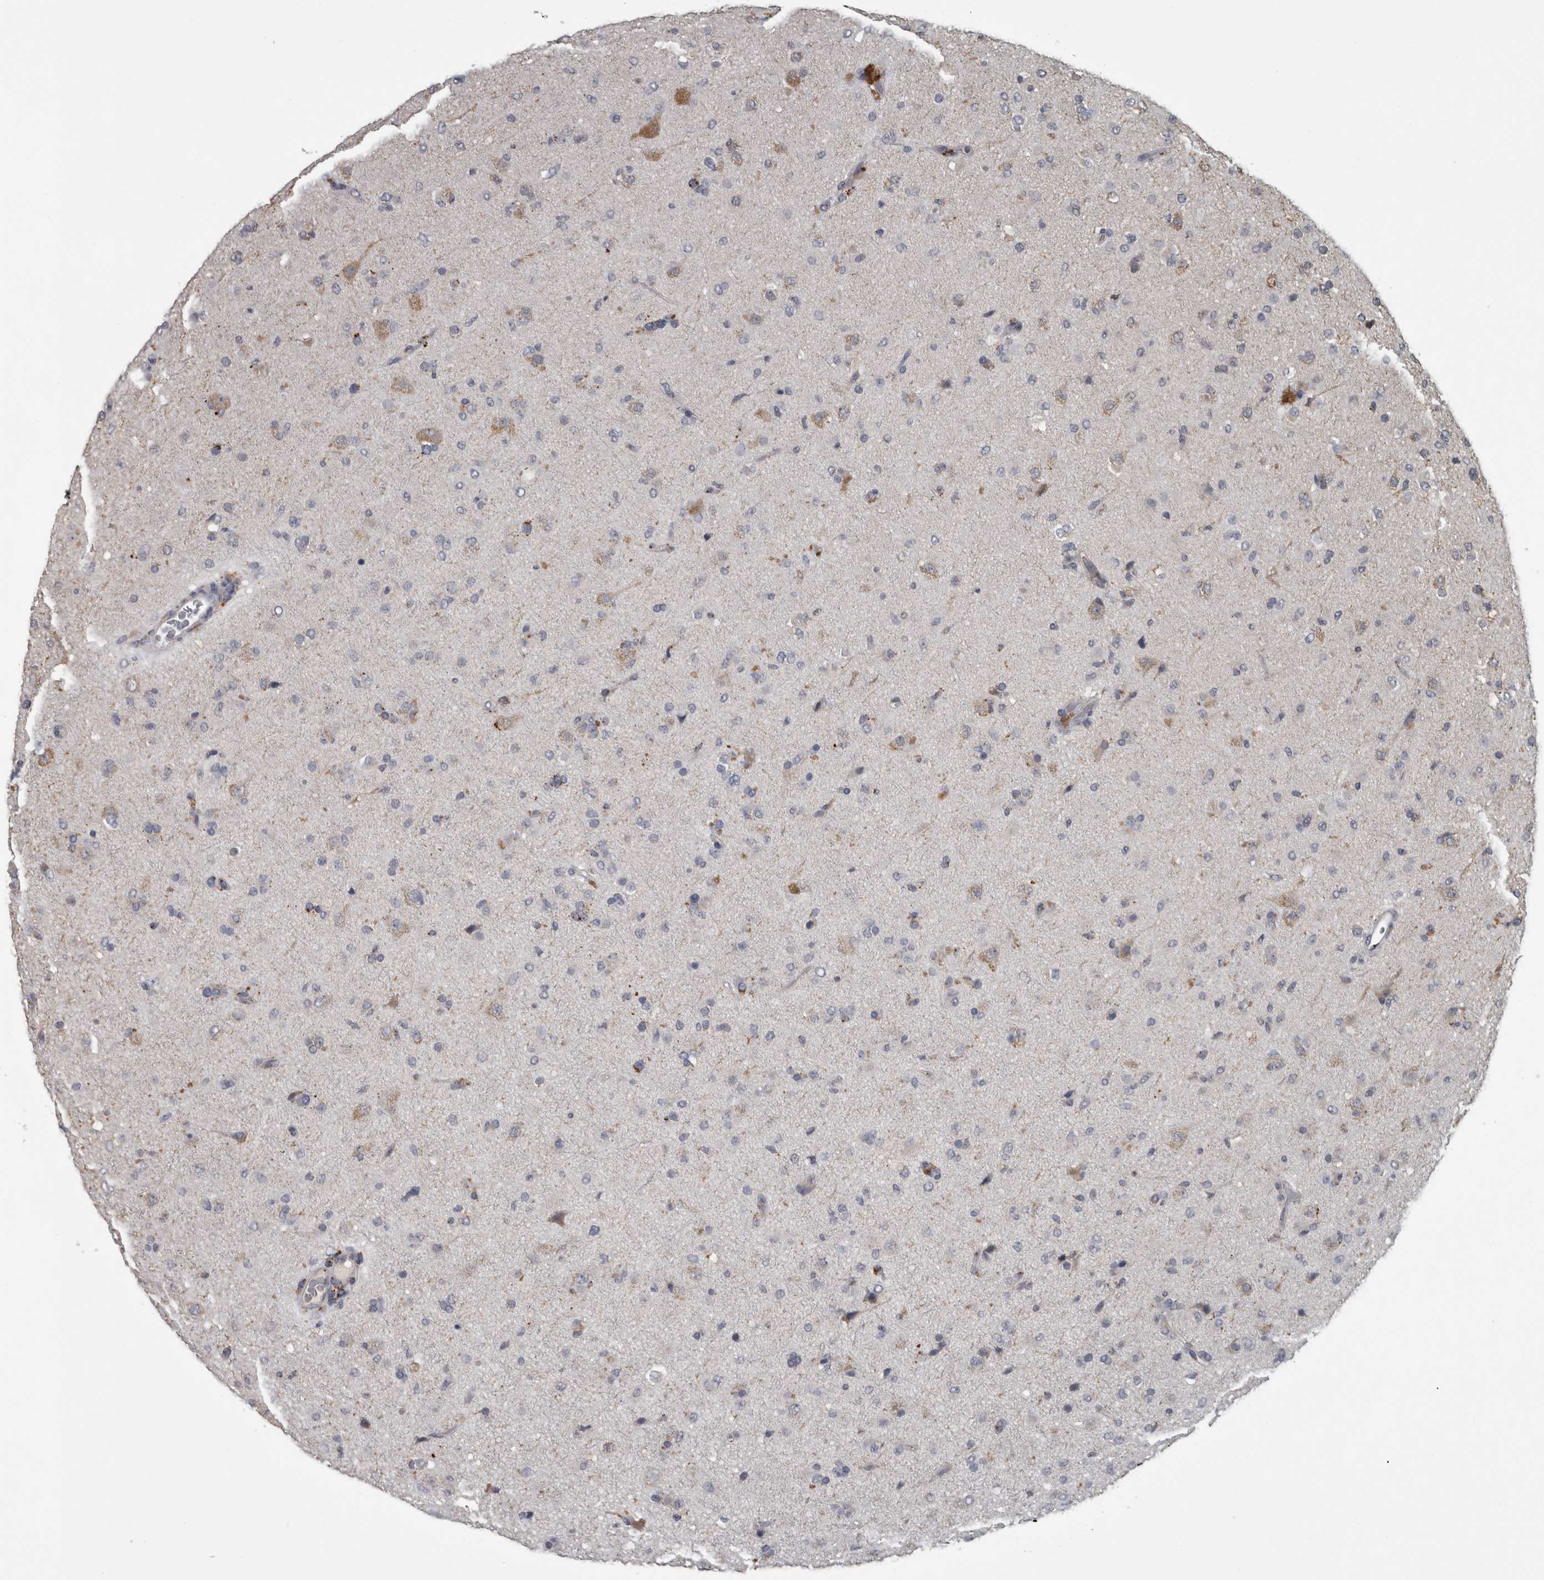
{"staining": {"intensity": "negative", "quantity": "none", "location": "none"}, "tissue": "glioma", "cell_type": "Tumor cells", "image_type": "cancer", "snomed": [{"axis": "morphology", "description": "Glioma, malignant, Low grade"}, {"axis": "topography", "description": "Brain"}], "caption": "Immunohistochemical staining of glioma demonstrates no significant expression in tumor cells.", "gene": "NAAA", "patient": {"sex": "male", "age": 65}}